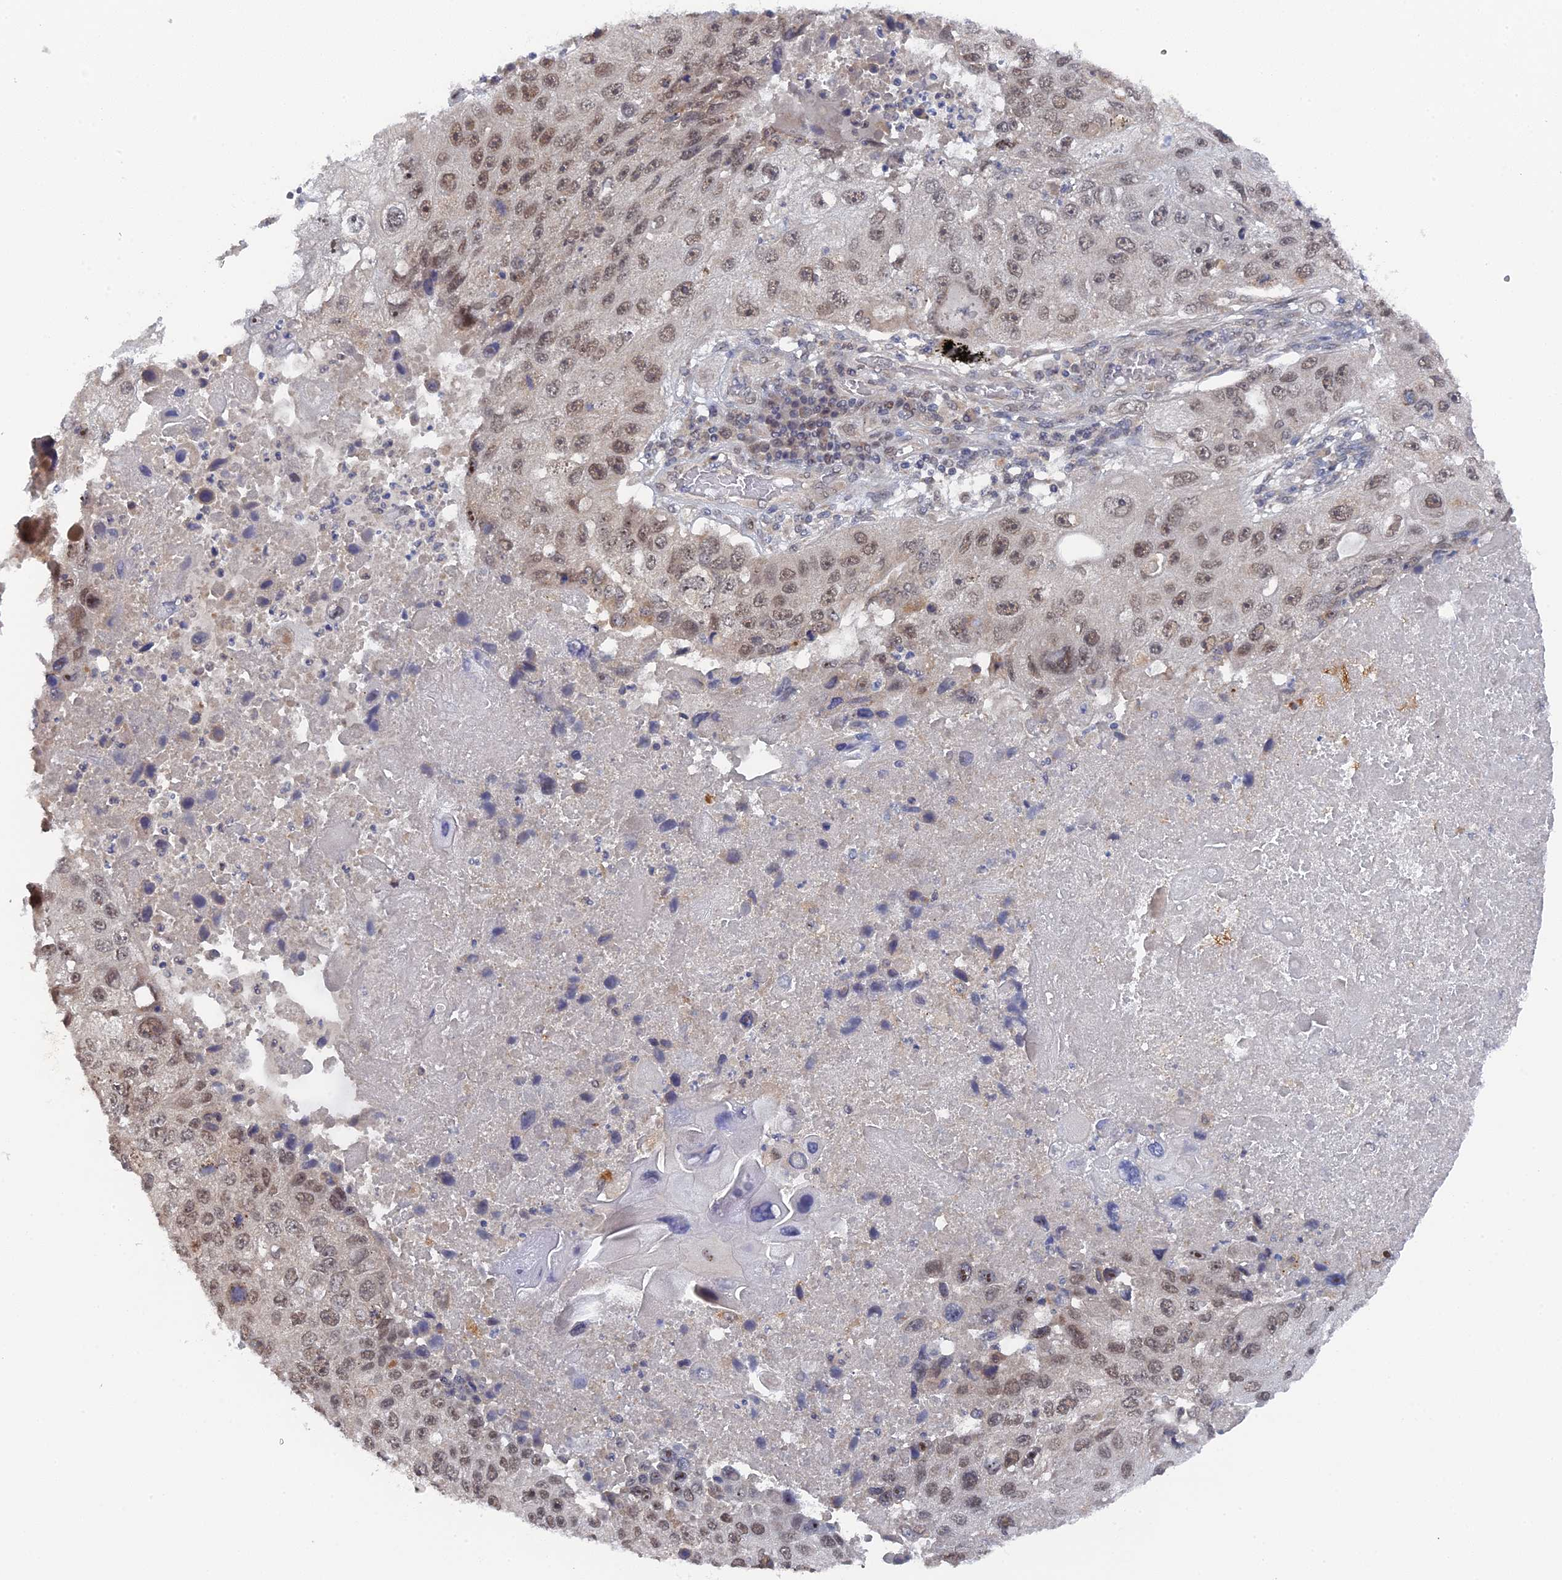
{"staining": {"intensity": "moderate", "quantity": ">75%", "location": "nuclear"}, "tissue": "lung cancer", "cell_type": "Tumor cells", "image_type": "cancer", "snomed": [{"axis": "morphology", "description": "Squamous cell carcinoma, NOS"}, {"axis": "topography", "description": "Lung"}], "caption": "Moderate nuclear expression for a protein is appreciated in about >75% of tumor cells of squamous cell carcinoma (lung) using immunohistochemistry.", "gene": "MIGA2", "patient": {"sex": "male", "age": 61}}